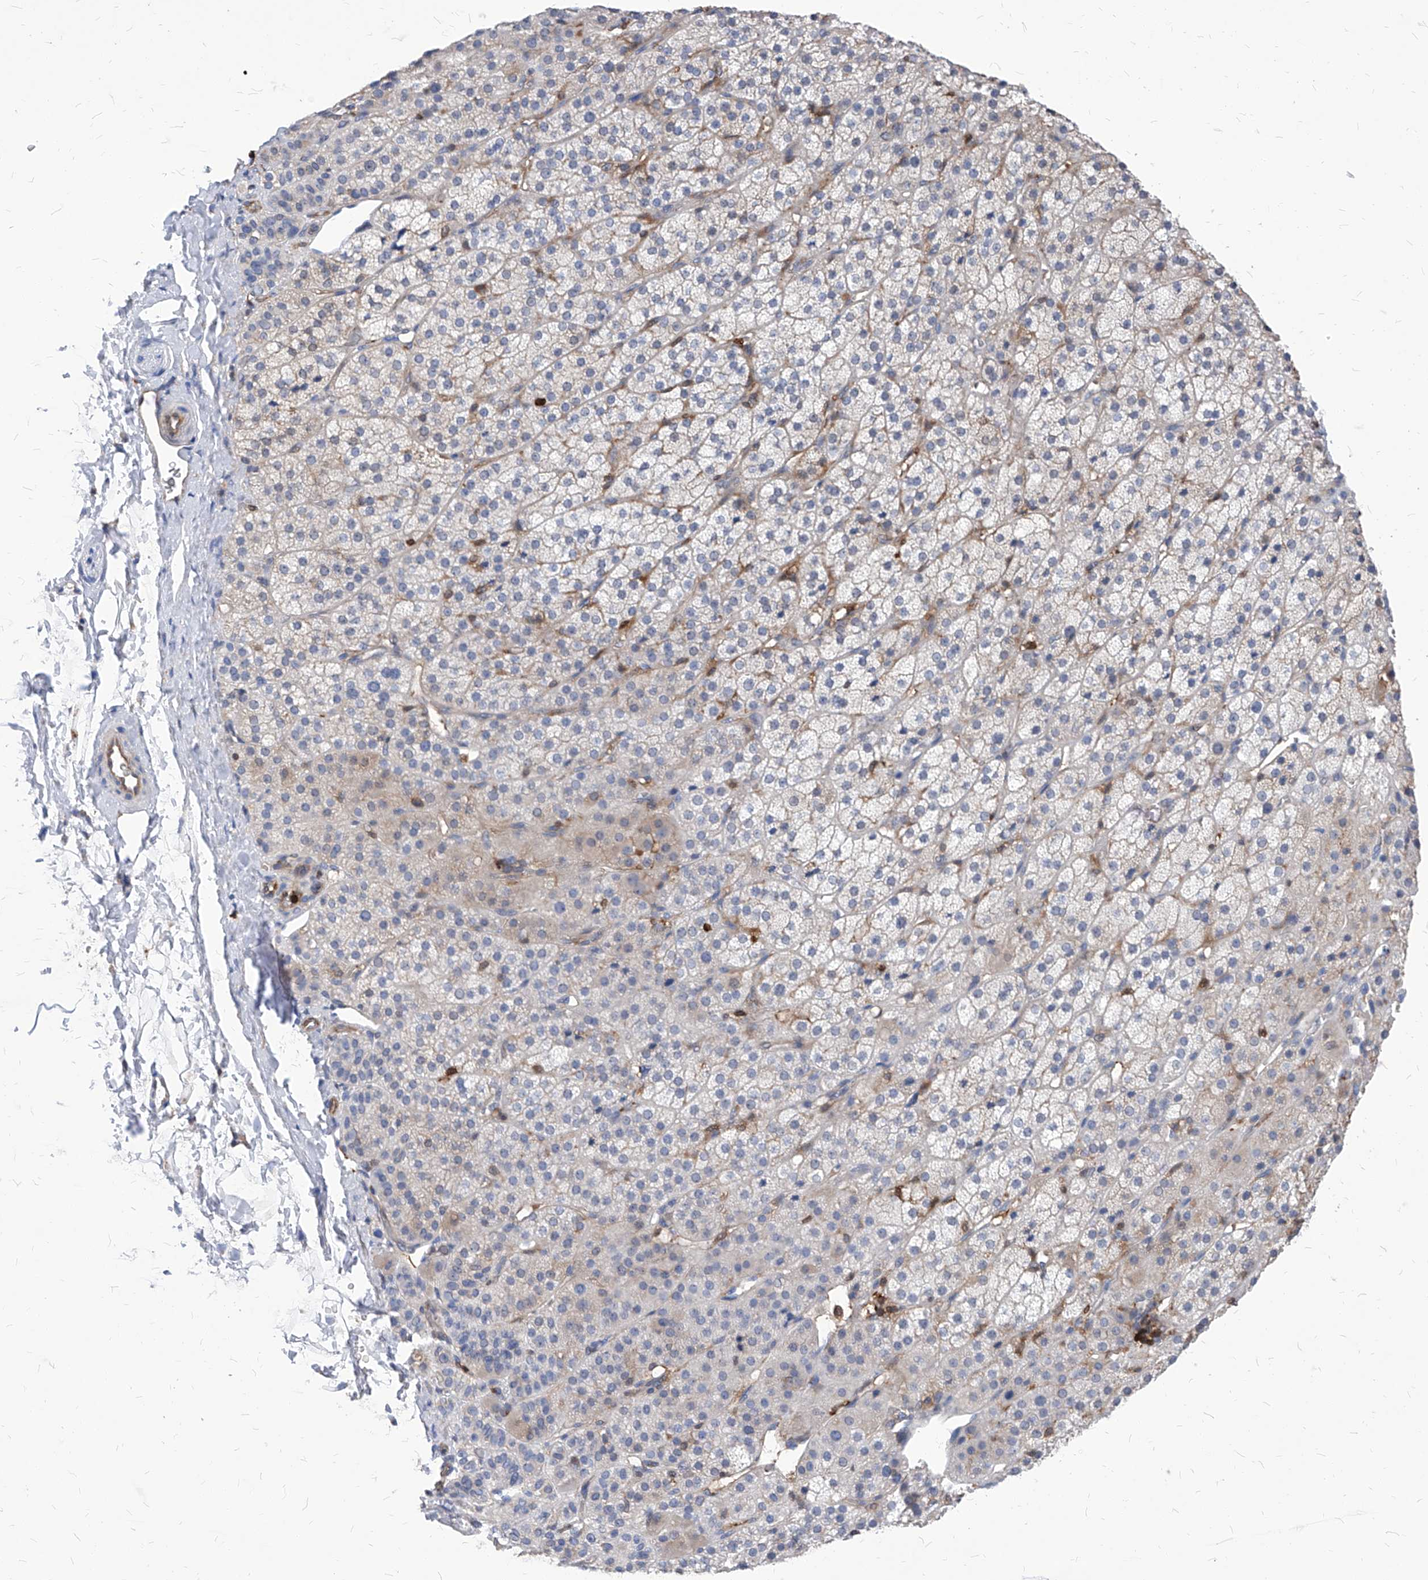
{"staining": {"intensity": "negative", "quantity": "none", "location": "none"}, "tissue": "adrenal gland", "cell_type": "Glandular cells", "image_type": "normal", "snomed": [{"axis": "morphology", "description": "Normal tissue, NOS"}, {"axis": "topography", "description": "Adrenal gland"}], "caption": "IHC histopathology image of normal human adrenal gland stained for a protein (brown), which reveals no positivity in glandular cells. (DAB (3,3'-diaminobenzidine) immunohistochemistry (IHC) visualized using brightfield microscopy, high magnification).", "gene": "ABRACL", "patient": {"sex": "female", "age": 57}}